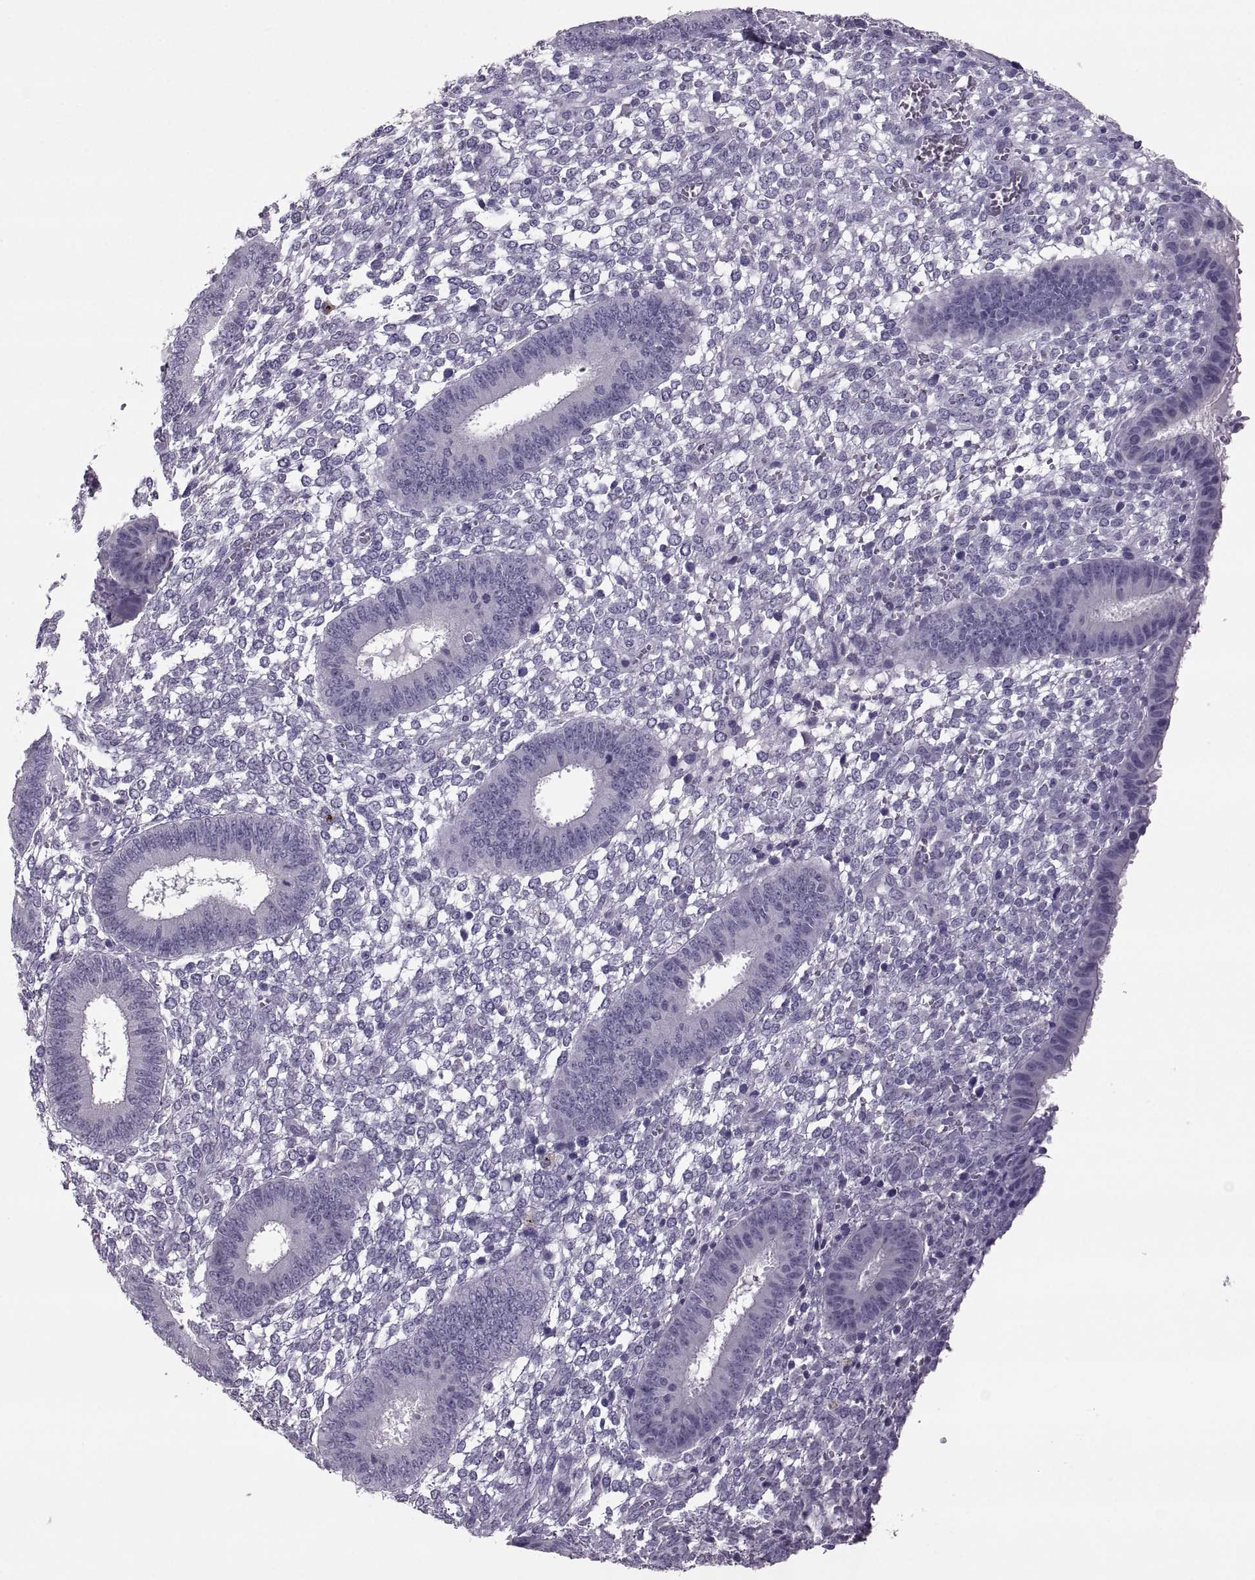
{"staining": {"intensity": "negative", "quantity": "none", "location": "none"}, "tissue": "endometrium", "cell_type": "Cells in endometrial stroma", "image_type": "normal", "snomed": [{"axis": "morphology", "description": "Normal tissue, NOS"}, {"axis": "topography", "description": "Endometrium"}], "caption": "DAB (3,3'-diaminobenzidine) immunohistochemical staining of unremarkable human endometrium displays no significant expression in cells in endometrial stroma.", "gene": "IGSF1", "patient": {"sex": "female", "age": 42}}